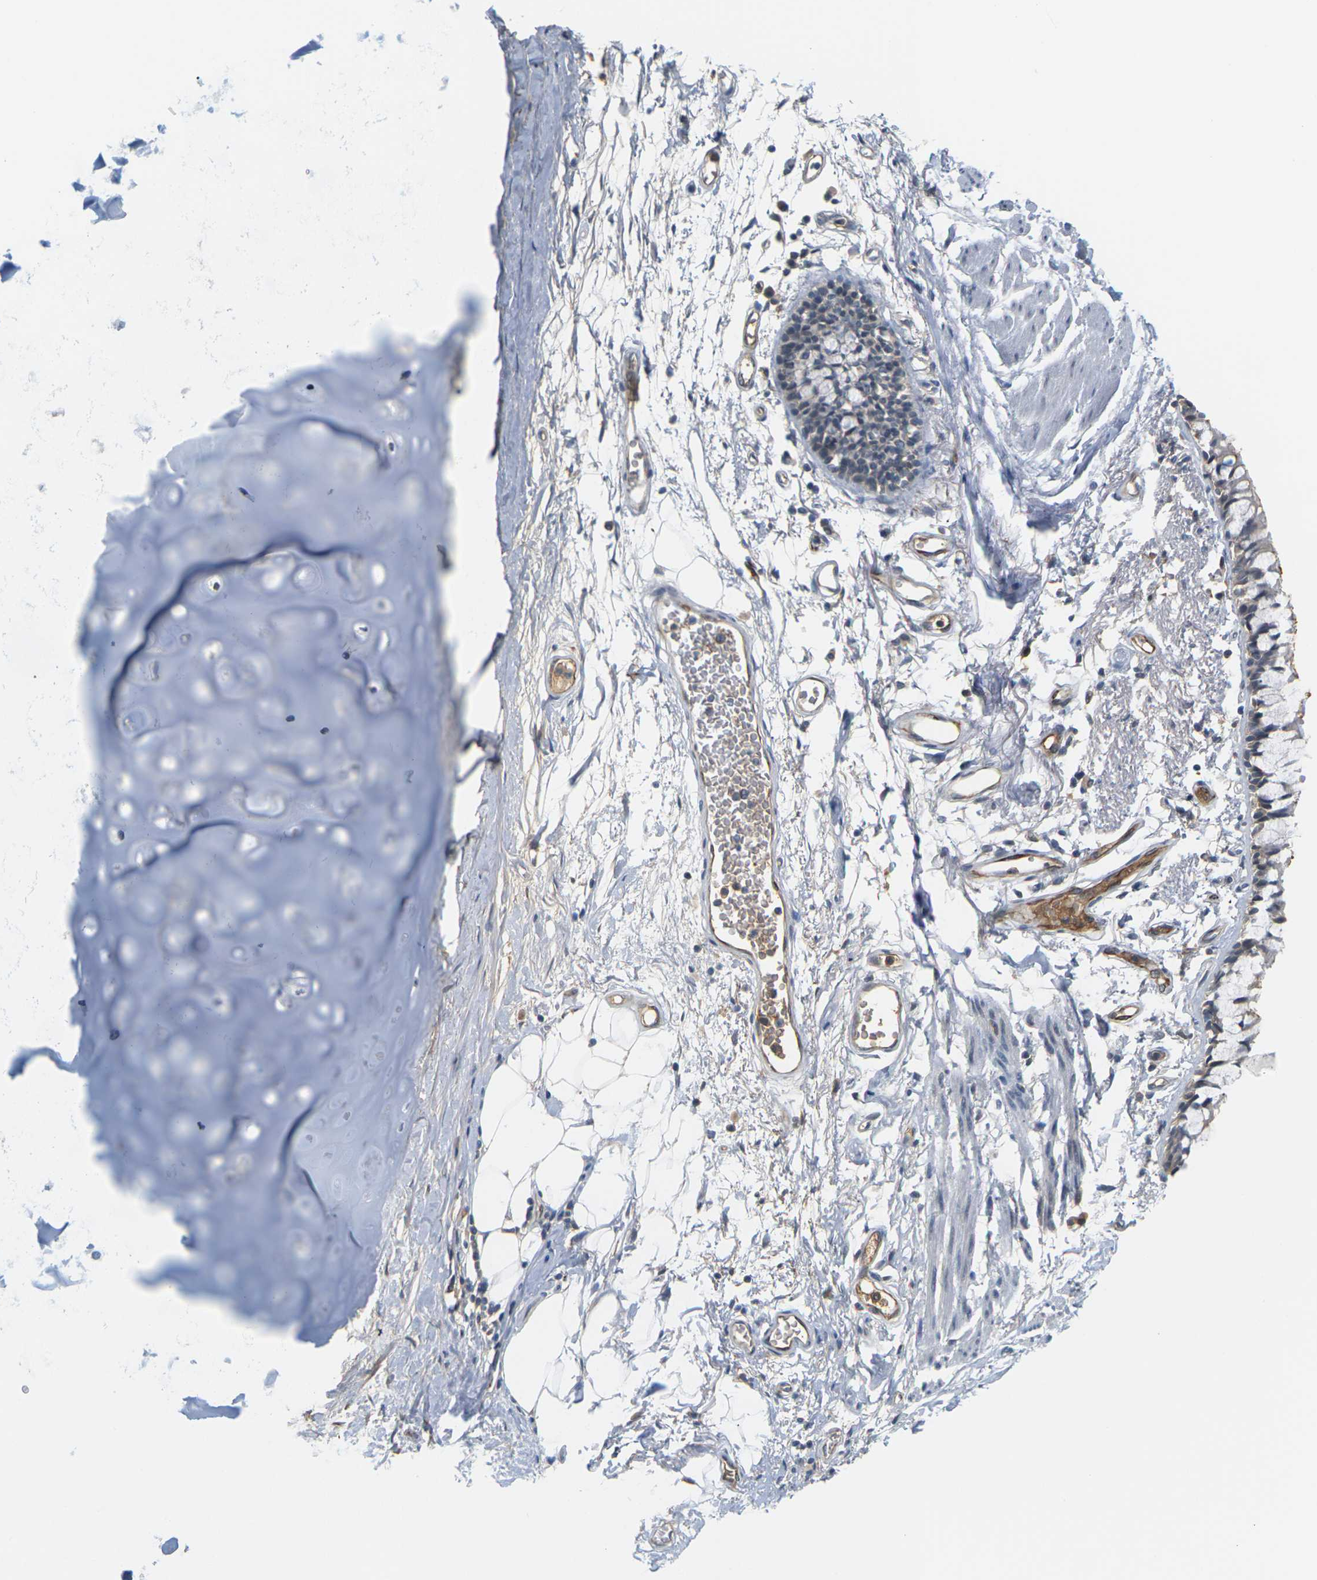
{"staining": {"intensity": "negative", "quantity": "none", "location": "none"}, "tissue": "adipose tissue", "cell_type": "Adipocytes", "image_type": "normal", "snomed": [{"axis": "morphology", "description": "Normal tissue, NOS"}, {"axis": "topography", "description": "Cartilage tissue"}, {"axis": "topography", "description": "Bronchus"}], "caption": "The immunohistochemistry (IHC) histopathology image has no significant positivity in adipocytes of adipose tissue. (Stains: DAB (3,3'-diaminobenzidine) IHC with hematoxylin counter stain, Microscopy: brightfield microscopy at high magnification).", "gene": "PKP2", "patient": {"sex": "female", "age": 73}}